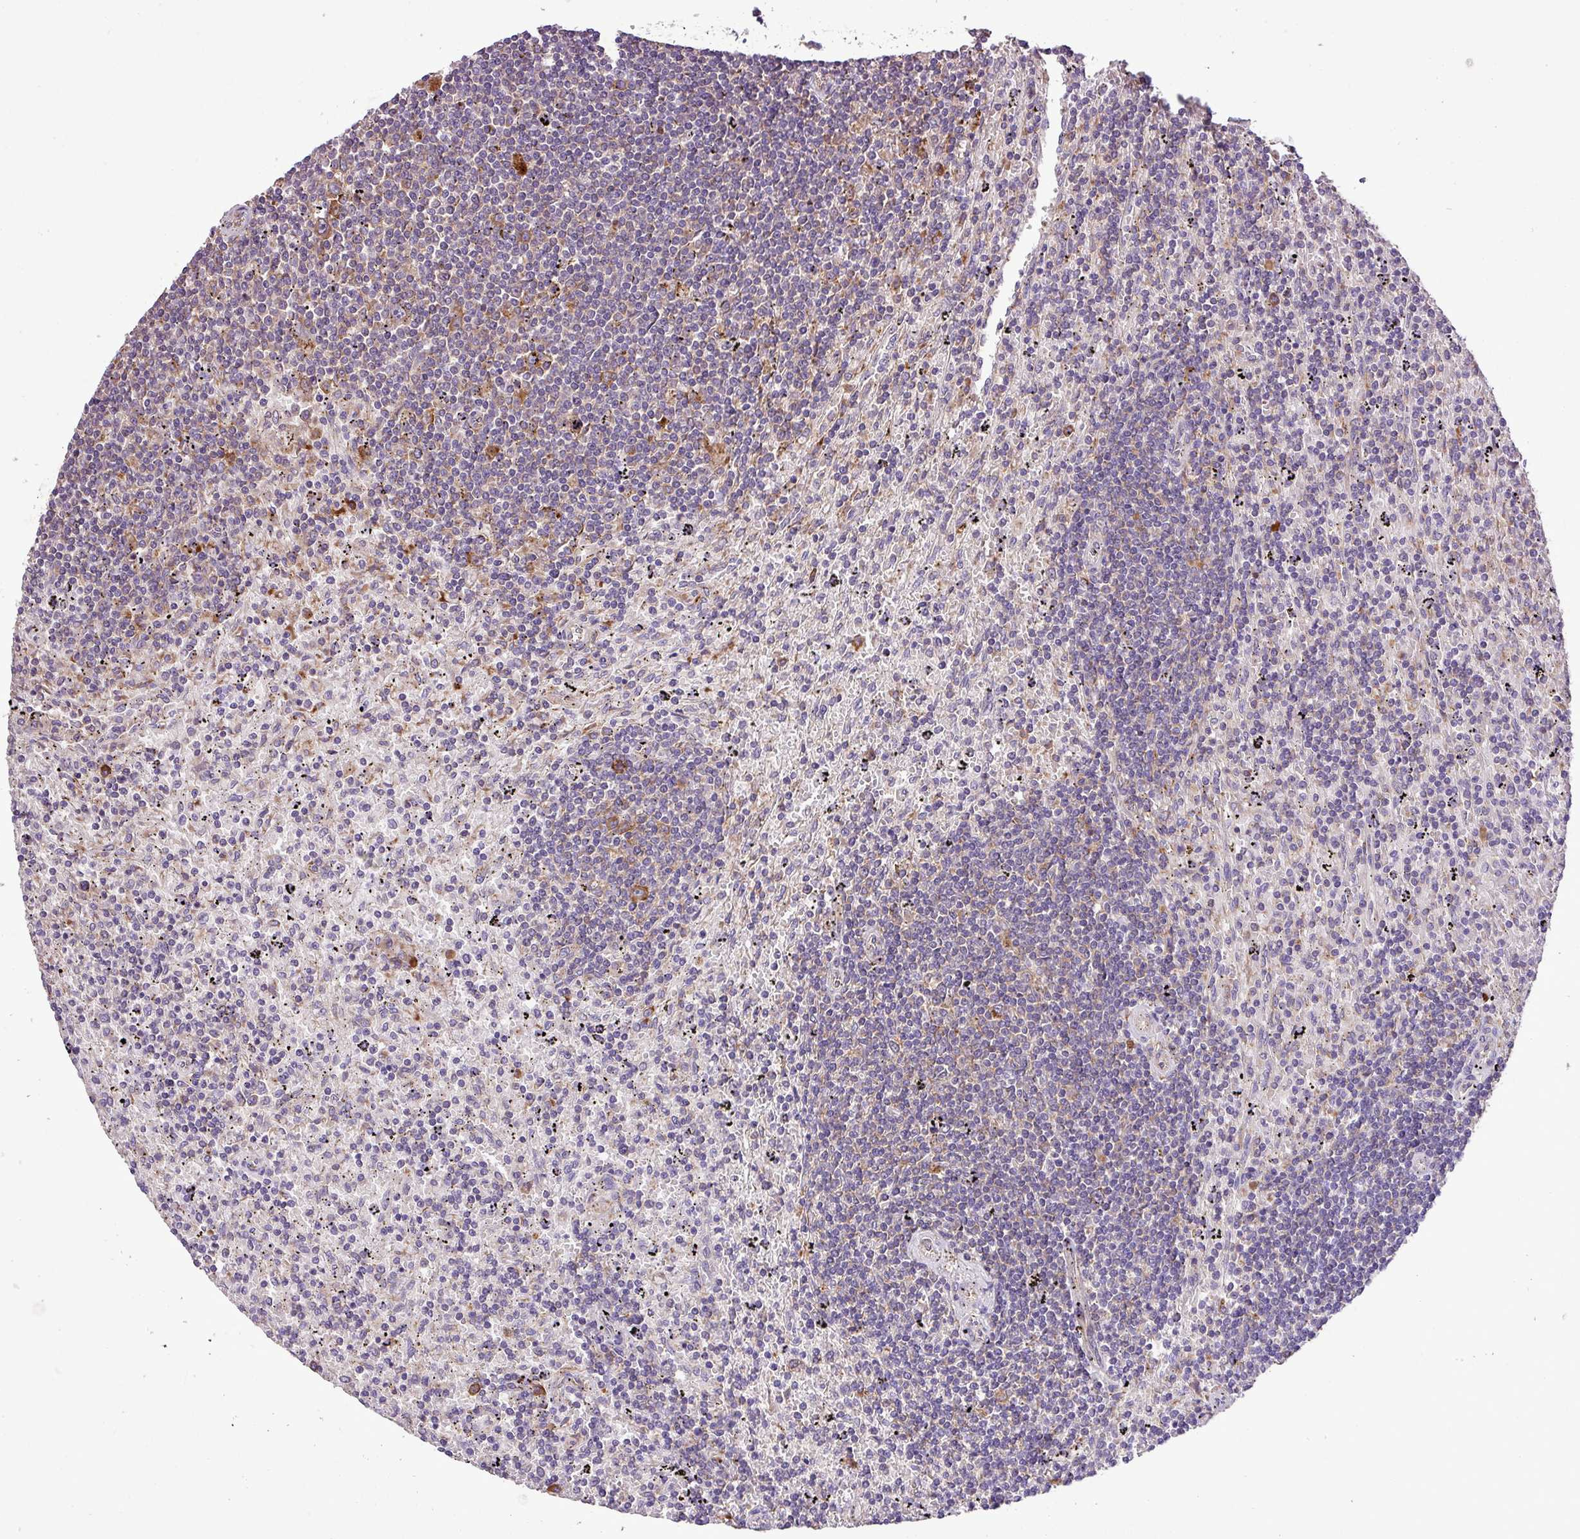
{"staining": {"intensity": "negative", "quantity": "none", "location": "none"}, "tissue": "lymphoma", "cell_type": "Tumor cells", "image_type": "cancer", "snomed": [{"axis": "morphology", "description": "Malignant lymphoma, non-Hodgkin's type, Low grade"}, {"axis": "topography", "description": "Spleen"}], "caption": "Low-grade malignant lymphoma, non-Hodgkin's type was stained to show a protein in brown. There is no significant expression in tumor cells.", "gene": "RPL13", "patient": {"sex": "male", "age": 76}}